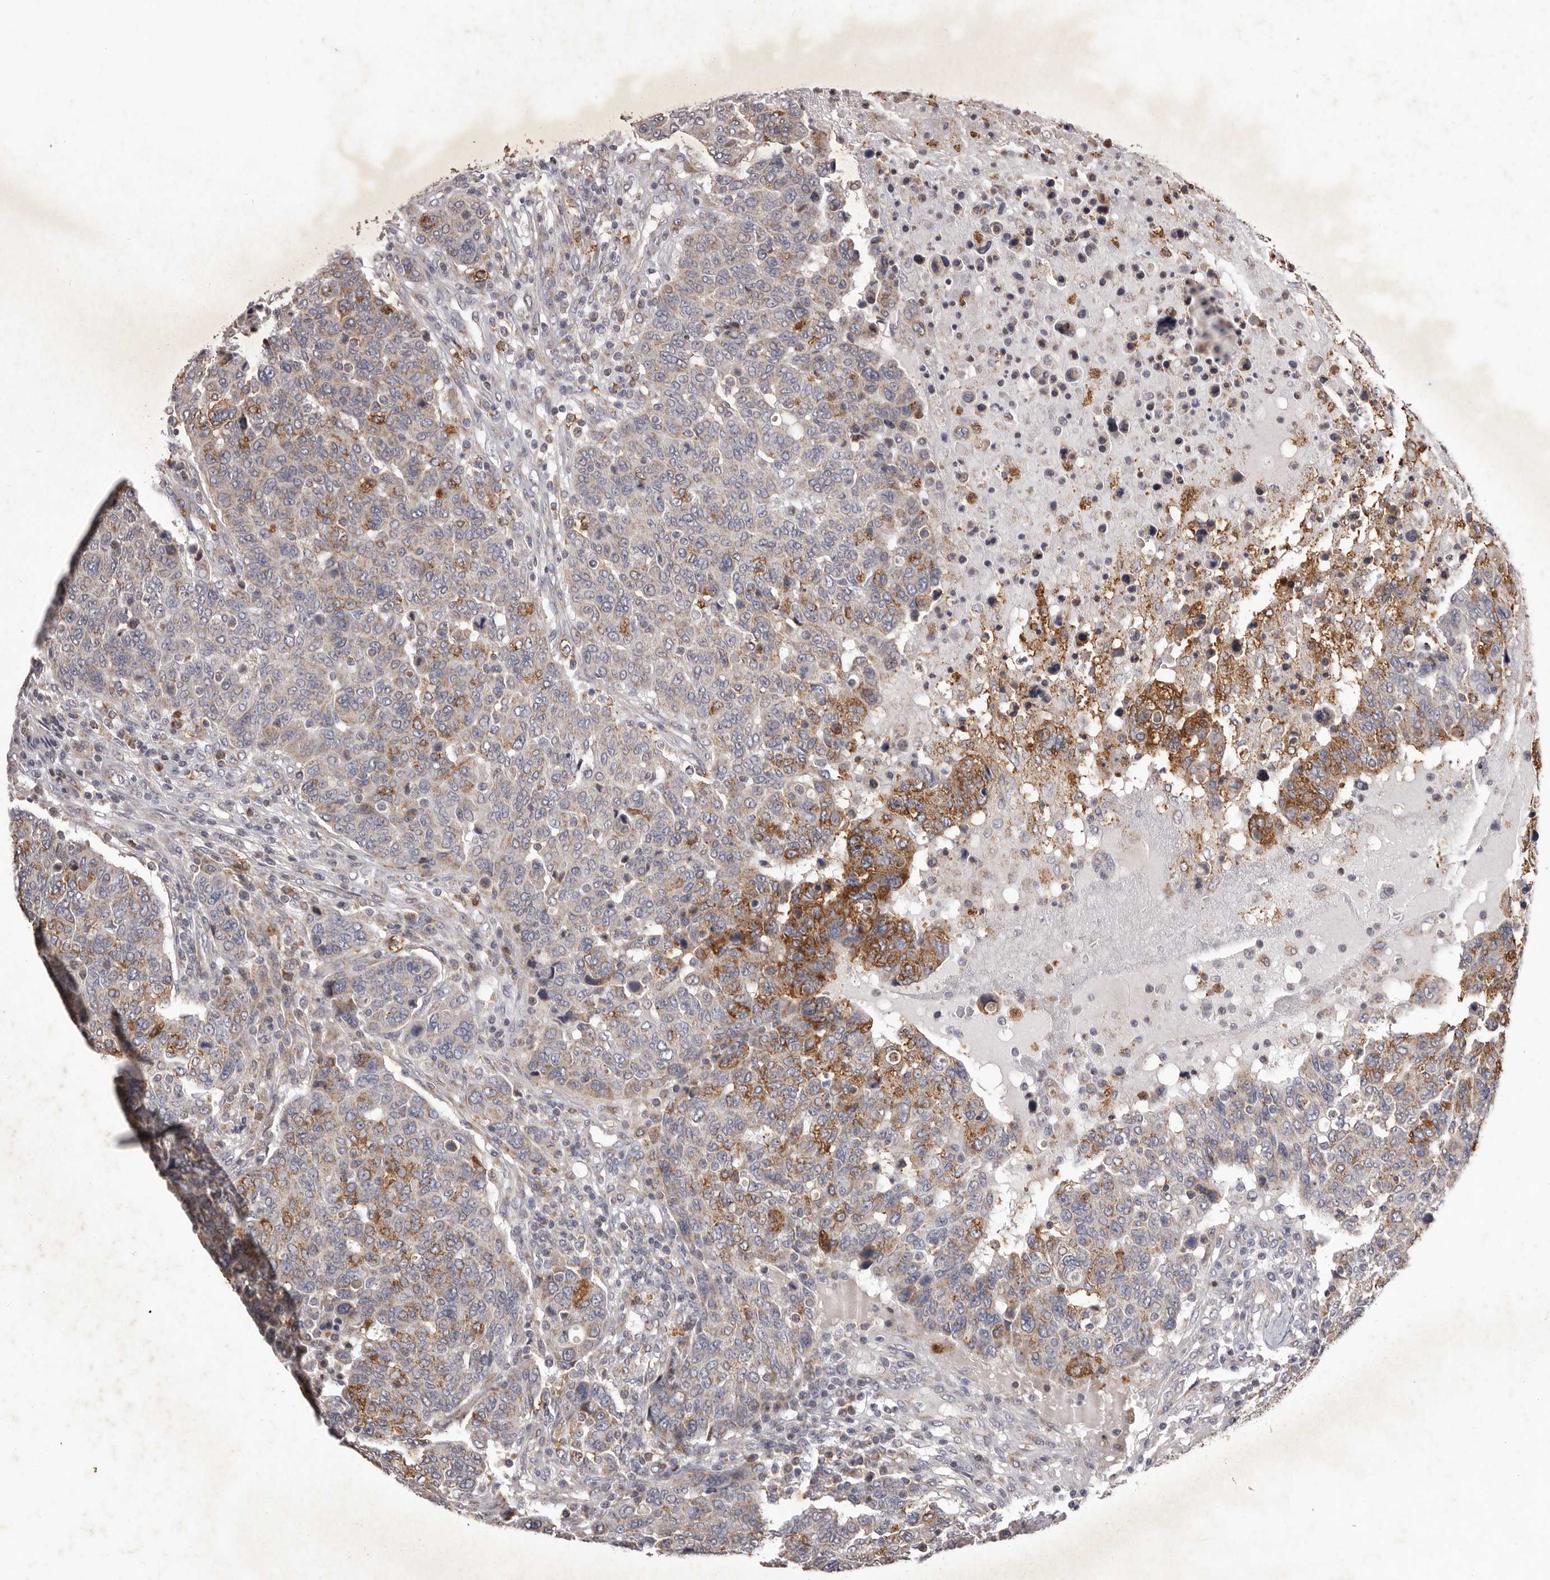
{"staining": {"intensity": "moderate", "quantity": "<25%", "location": "cytoplasmic/membranous"}, "tissue": "breast cancer", "cell_type": "Tumor cells", "image_type": "cancer", "snomed": [{"axis": "morphology", "description": "Duct carcinoma"}, {"axis": "topography", "description": "Breast"}], "caption": "Infiltrating ductal carcinoma (breast) stained with a protein marker exhibits moderate staining in tumor cells.", "gene": "CXCL14", "patient": {"sex": "female", "age": 37}}